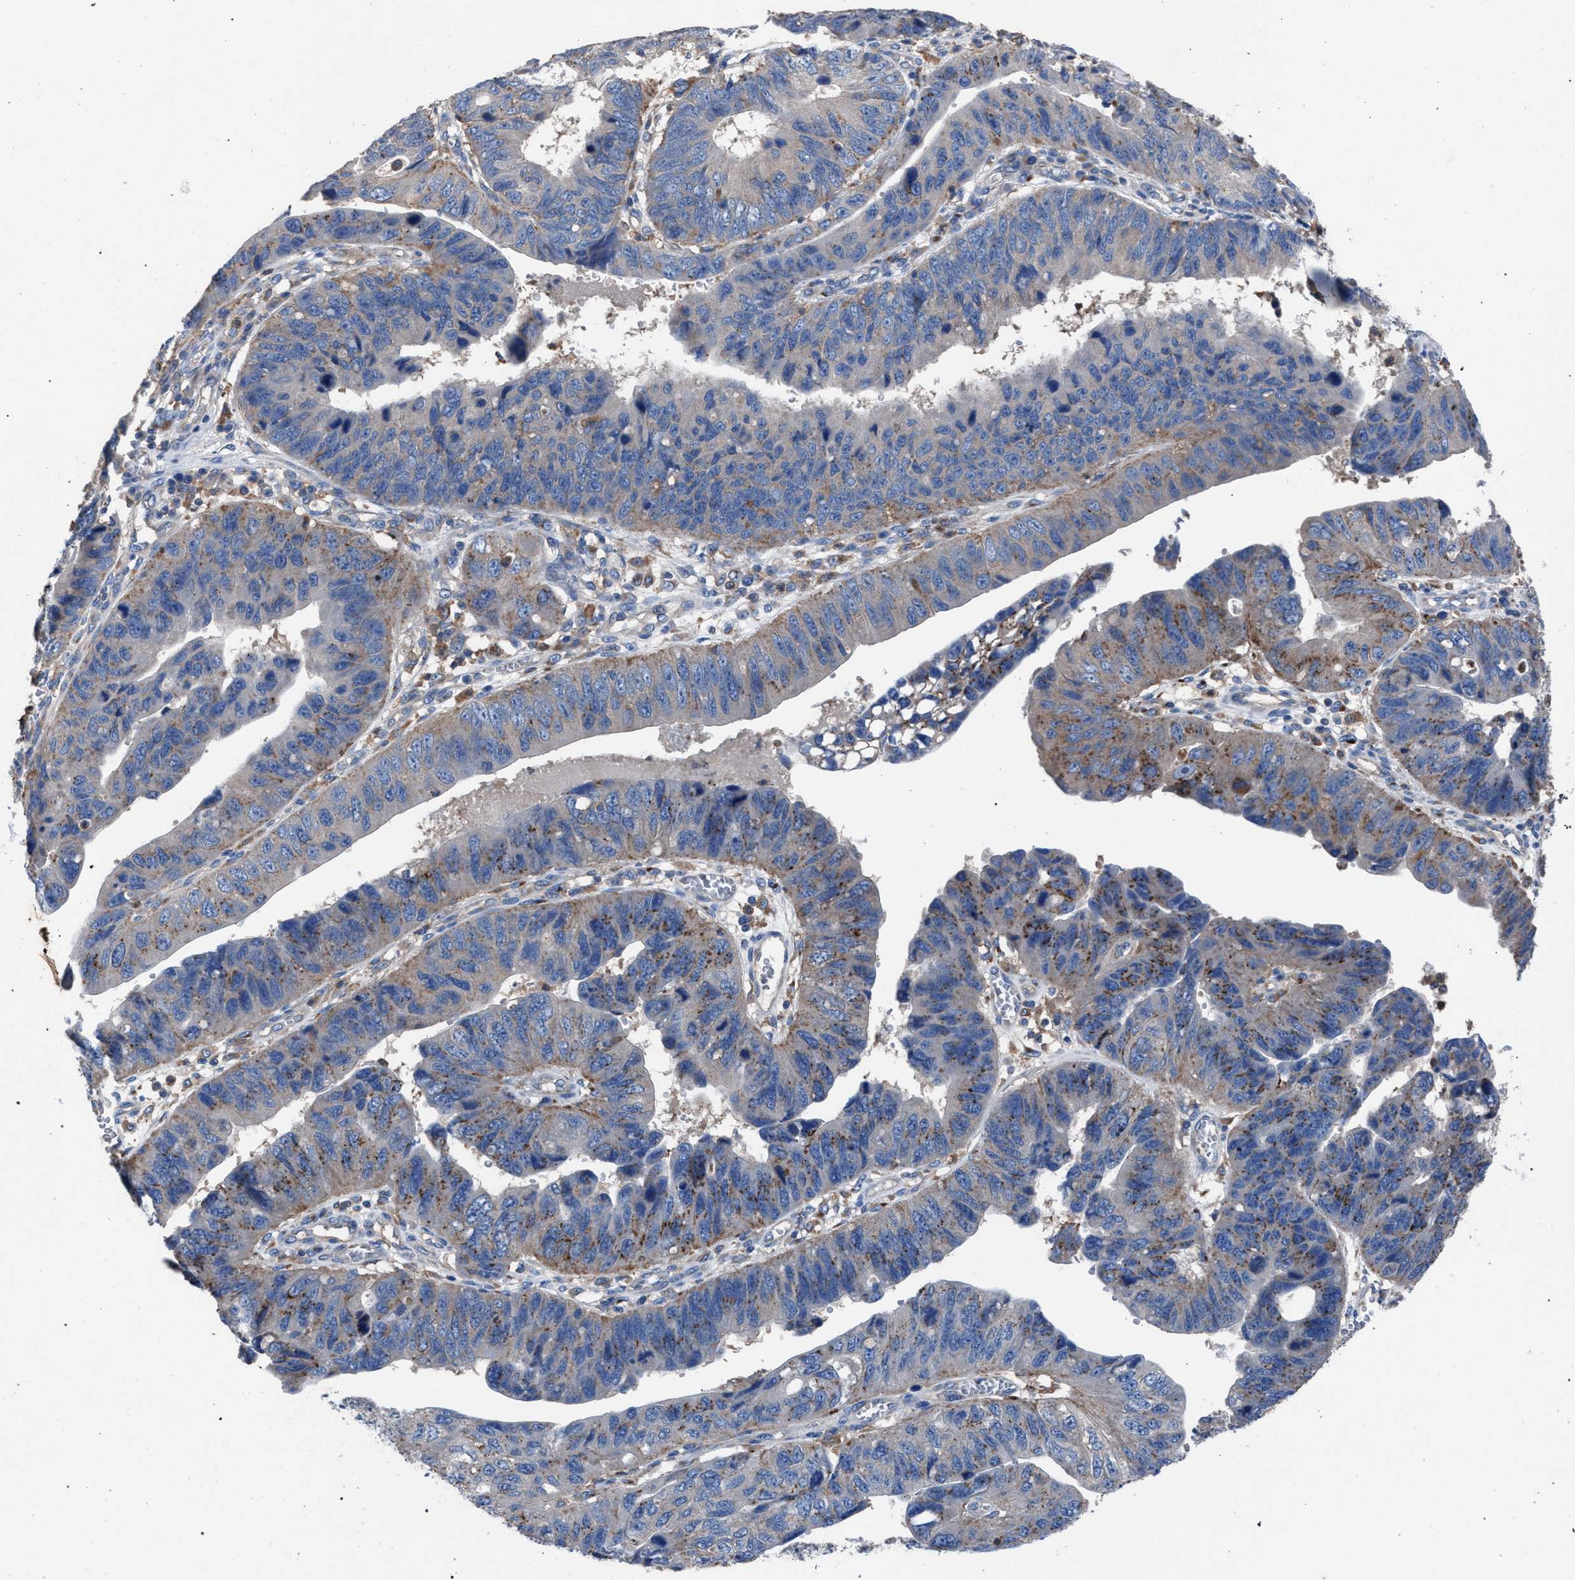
{"staining": {"intensity": "moderate", "quantity": "25%-75%", "location": "cytoplasmic/membranous"}, "tissue": "stomach cancer", "cell_type": "Tumor cells", "image_type": "cancer", "snomed": [{"axis": "morphology", "description": "Adenocarcinoma, NOS"}, {"axis": "topography", "description": "Stomach"}], "caption": "Stomach cancer stained for a protein (brown) shows moderate cytoplasmic/membranous positive expression in approximately 25%-75% of tumor cells.", "gene": "ATP6V0A1", "patient": {"sex": "male", "age": 59}}